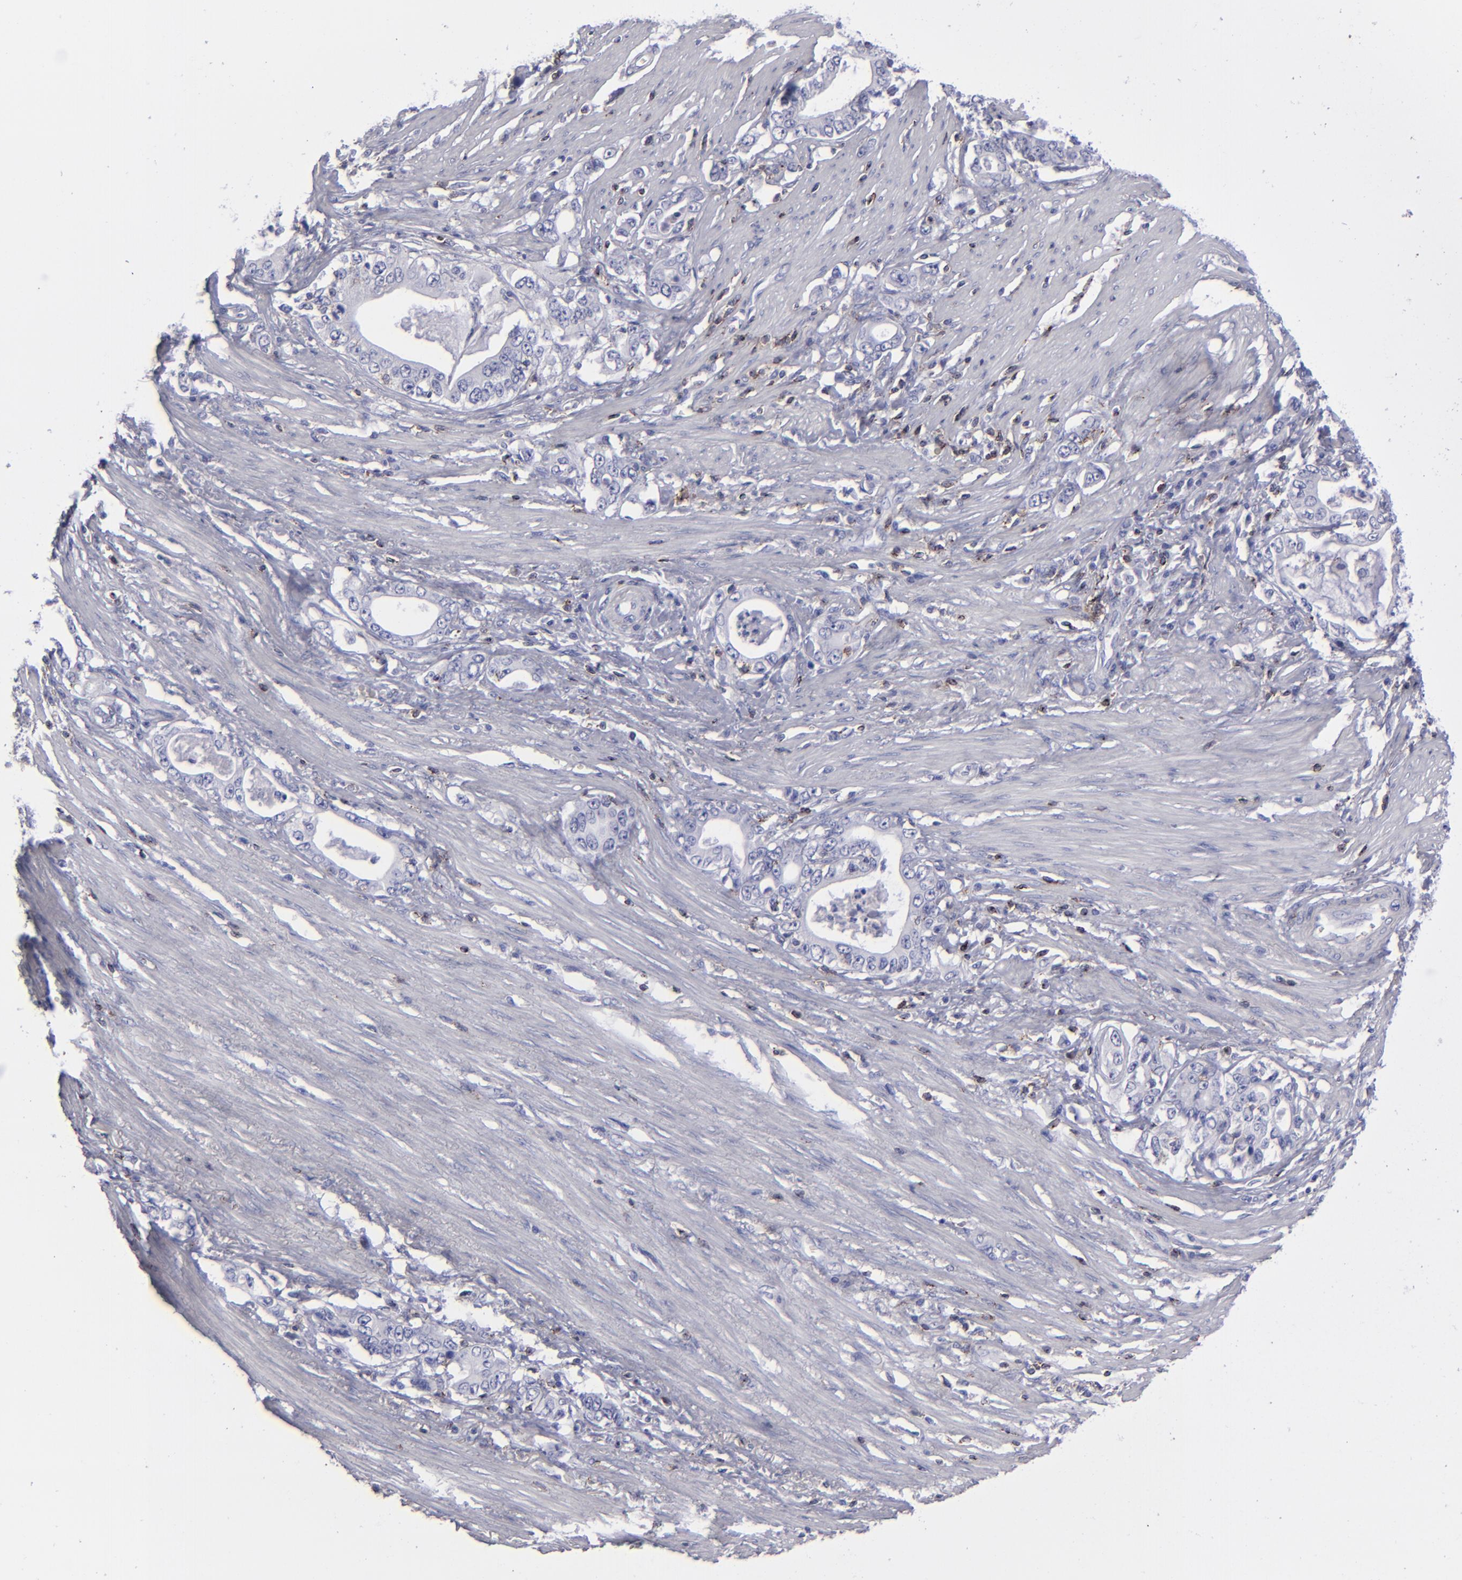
{"staining": {"intensity": "negative", "quantity": "none", "location": "none"}, "tissue": "stomach cancer", "cell_type": "Tumor cells", "image_type": "cancer", "snomed": [{"axis": "morphology", "description": "Adenocarcinoma, NOS"}, {"axis": "topography", "description": "Stomach, lower"}], "caption": "Adenocarcinoma (stomach) stained for a protein using IHC shows no positivity tumor cells.", "gene": "CD2", "patient": {"sex": "female", "age": 72}}